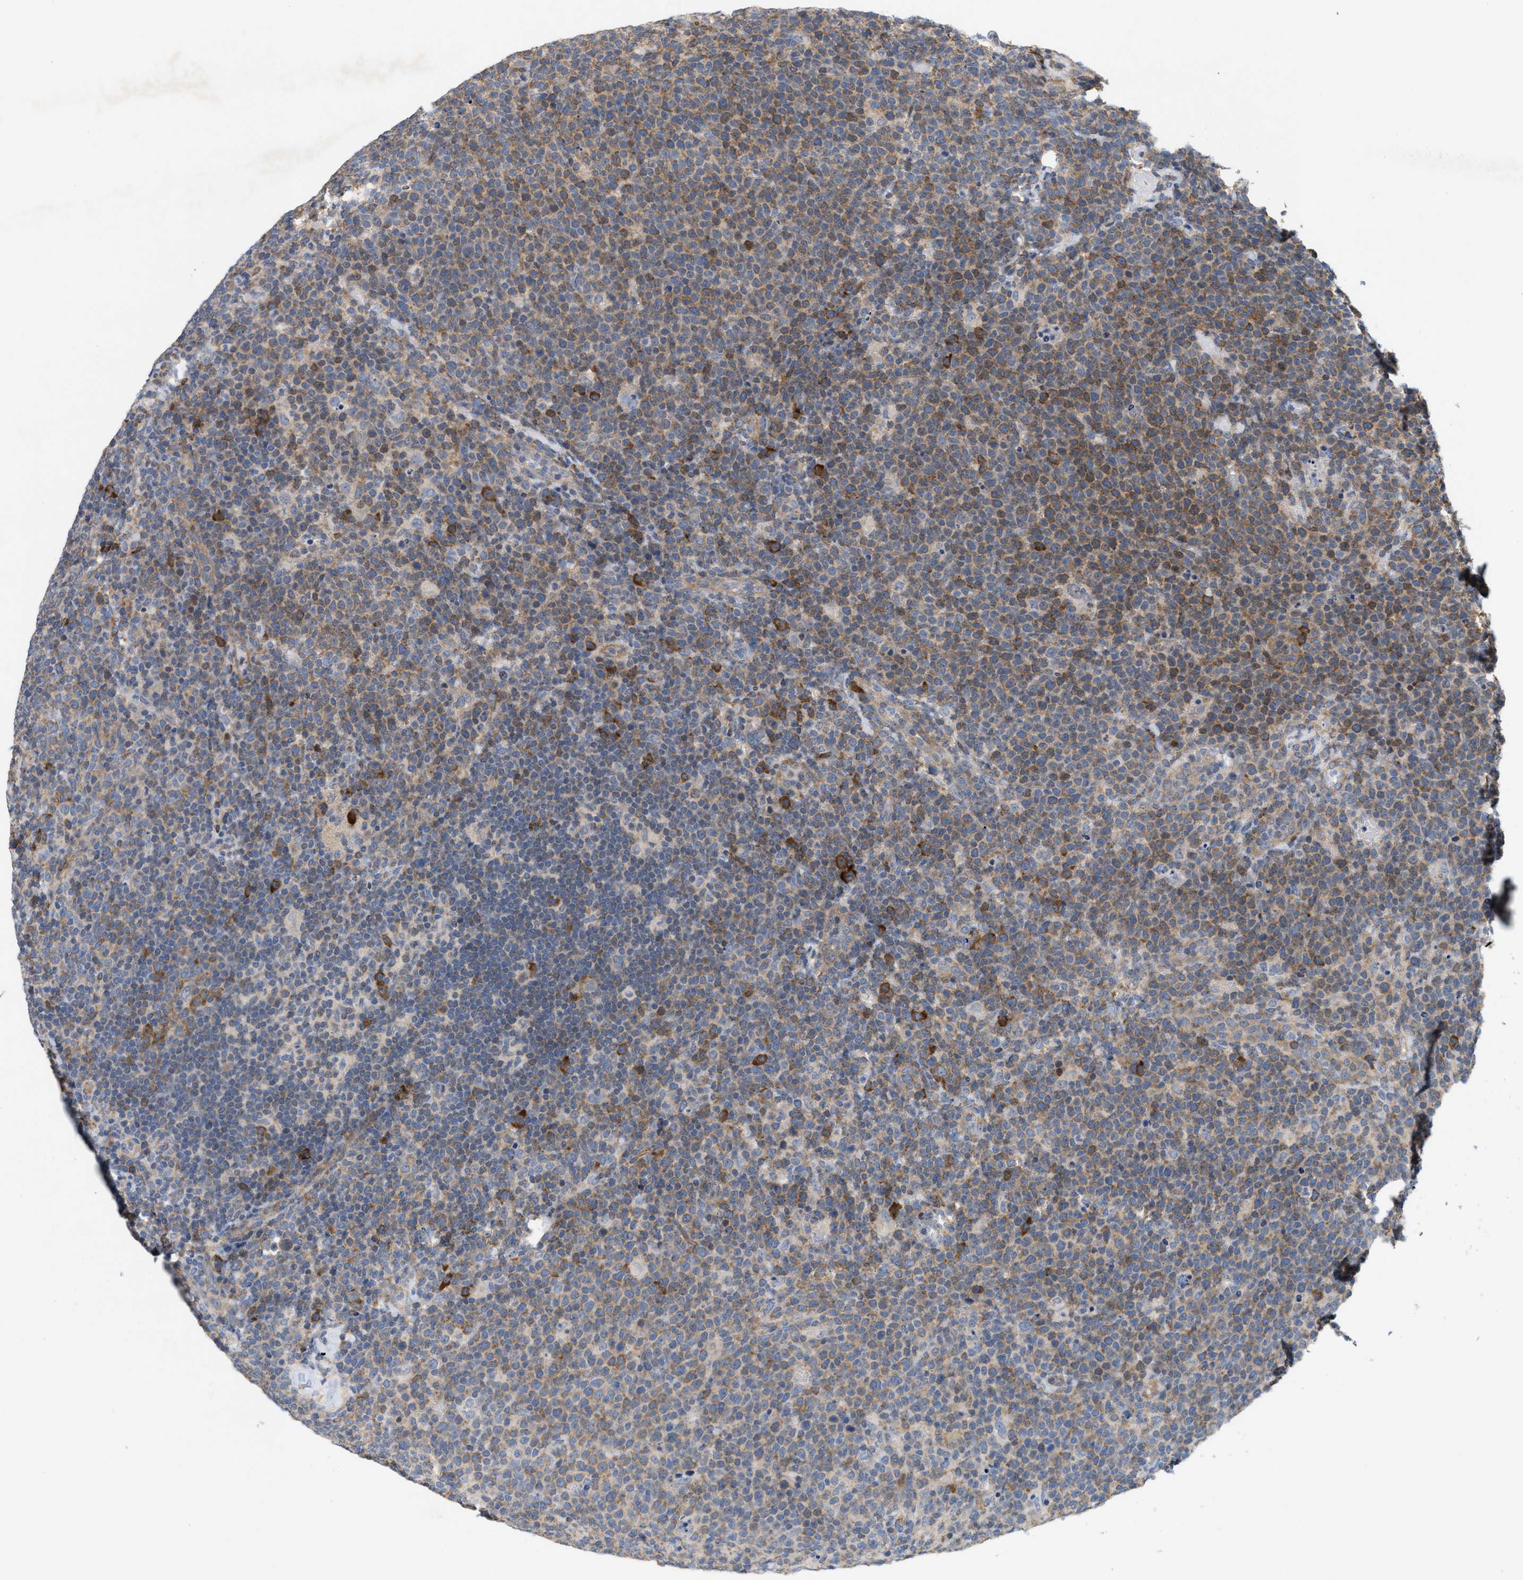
{"staining": {"intensity": "moderate", "quantity": ">75%", "location": "cytoplasmic/membranous"}, "tissue": "lymphoma", "cell_type": "Tumor cells", "image_type": "cancer", "snomed": [{"axis": "morphology", "description": "Malignant lymphoma, non-Hodgkin's type, High grade"}, {"axis": "topography", "description": "Lymph node"}], "caption": "Immunohistochemistry (IHC) of lymphoma reveals medium levels of moderate cytoplasmic/membranous staining in about >75% of tumor cells.", "gene": "UBAP2", "patient": {"sex": "male", "age": 61}}